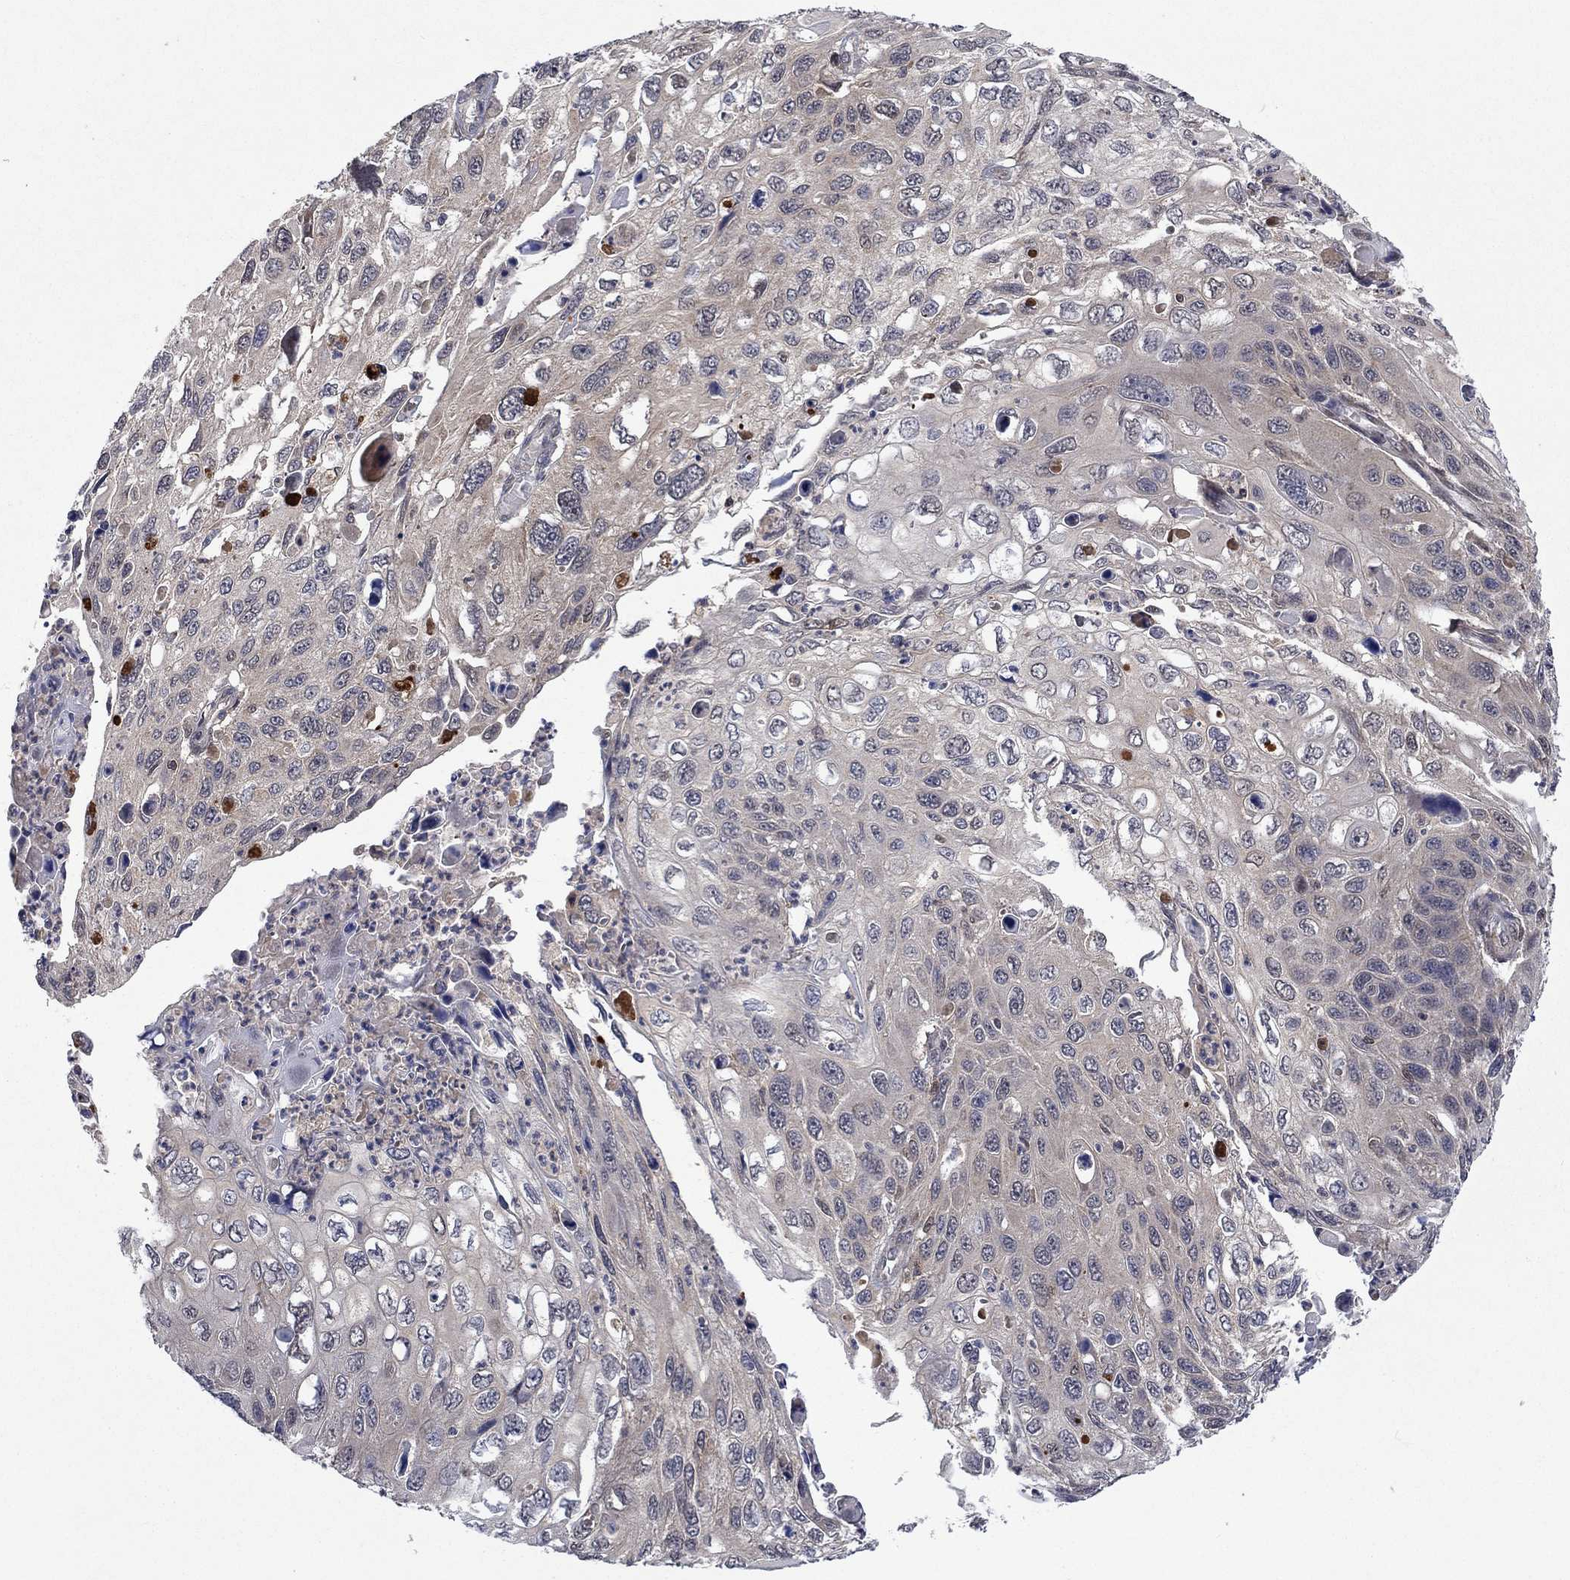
{"staining": {"intensity": "negative", "quantity": "none", "location": "none"}, "tissue": "cervical cancer", "cell_type": "Tumor cells", "image_type": "cancer", "snomed": [{"axis": "morphology", "description": "Squamous cell carcinoma, NOS"}, {"axis": "topography", "description": "Cervix"}], "caption": "IHC histopathology image of neoplastic tissue: human cervical cancer (squamous cell carcinoma) stained with DAB (3,3'-diaminobenzidine) reveals no significant protein positivity in tumor cells.", "gene": "IAH1", "patient": {"sex": "female", "age": 70}}